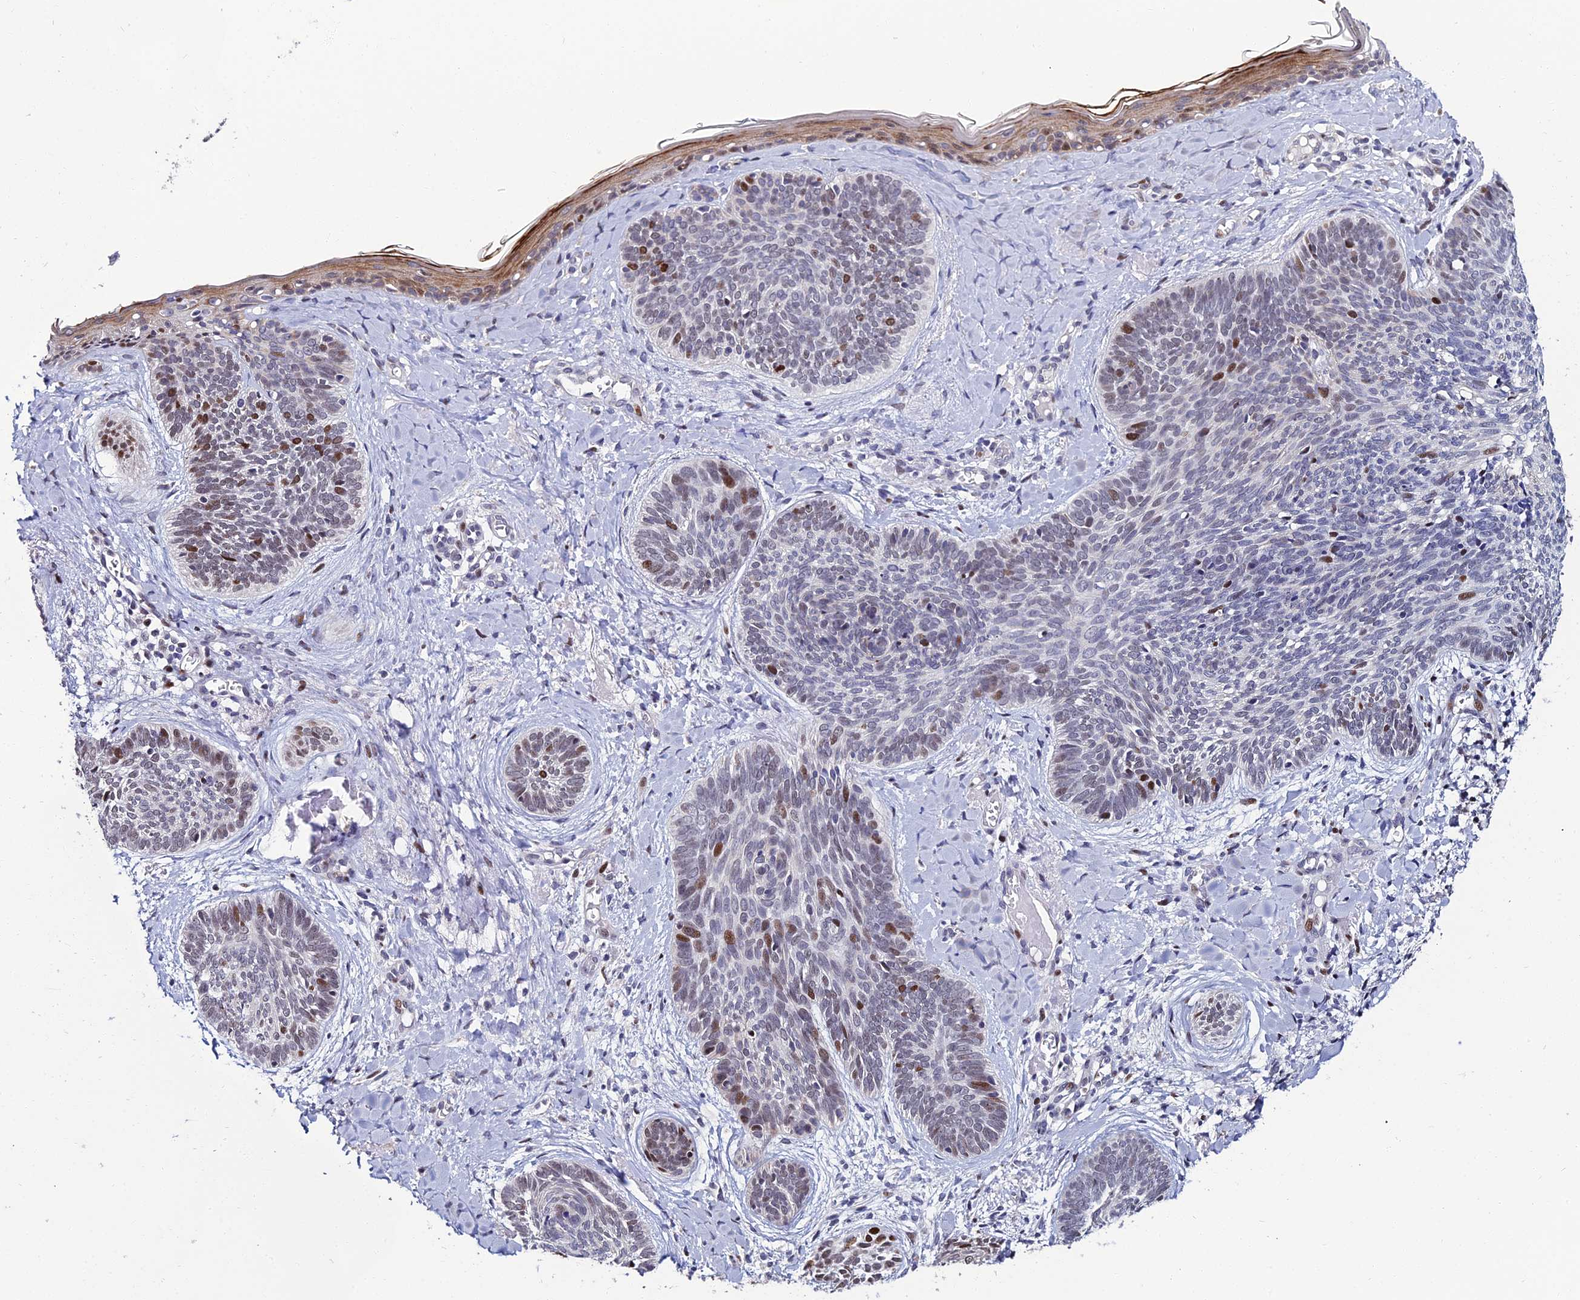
{"staining": {"intensity": "moderate", "quantity": "<25%", "location": "nuclear"}, "tissue": "skin cancer", "cell_type": "Tumor cells", "image_type": "cancer", "snomed": [{"axis": "morphology", "description": "Basal cell carcinoma"}, {"axis": "topography", "description": "Skin"}], "caption": "Immunohistochemical staining of skin cancer demonstrates moderate nuclear protein positivity in approximately <25% of tumor cells. (DAB (3,3'-diaminobenzidine) IHC, brown staining for protein, blue staining for nuclei).", "gene": "TAF9B", "patient": {"sex": "female", "age": 81}}